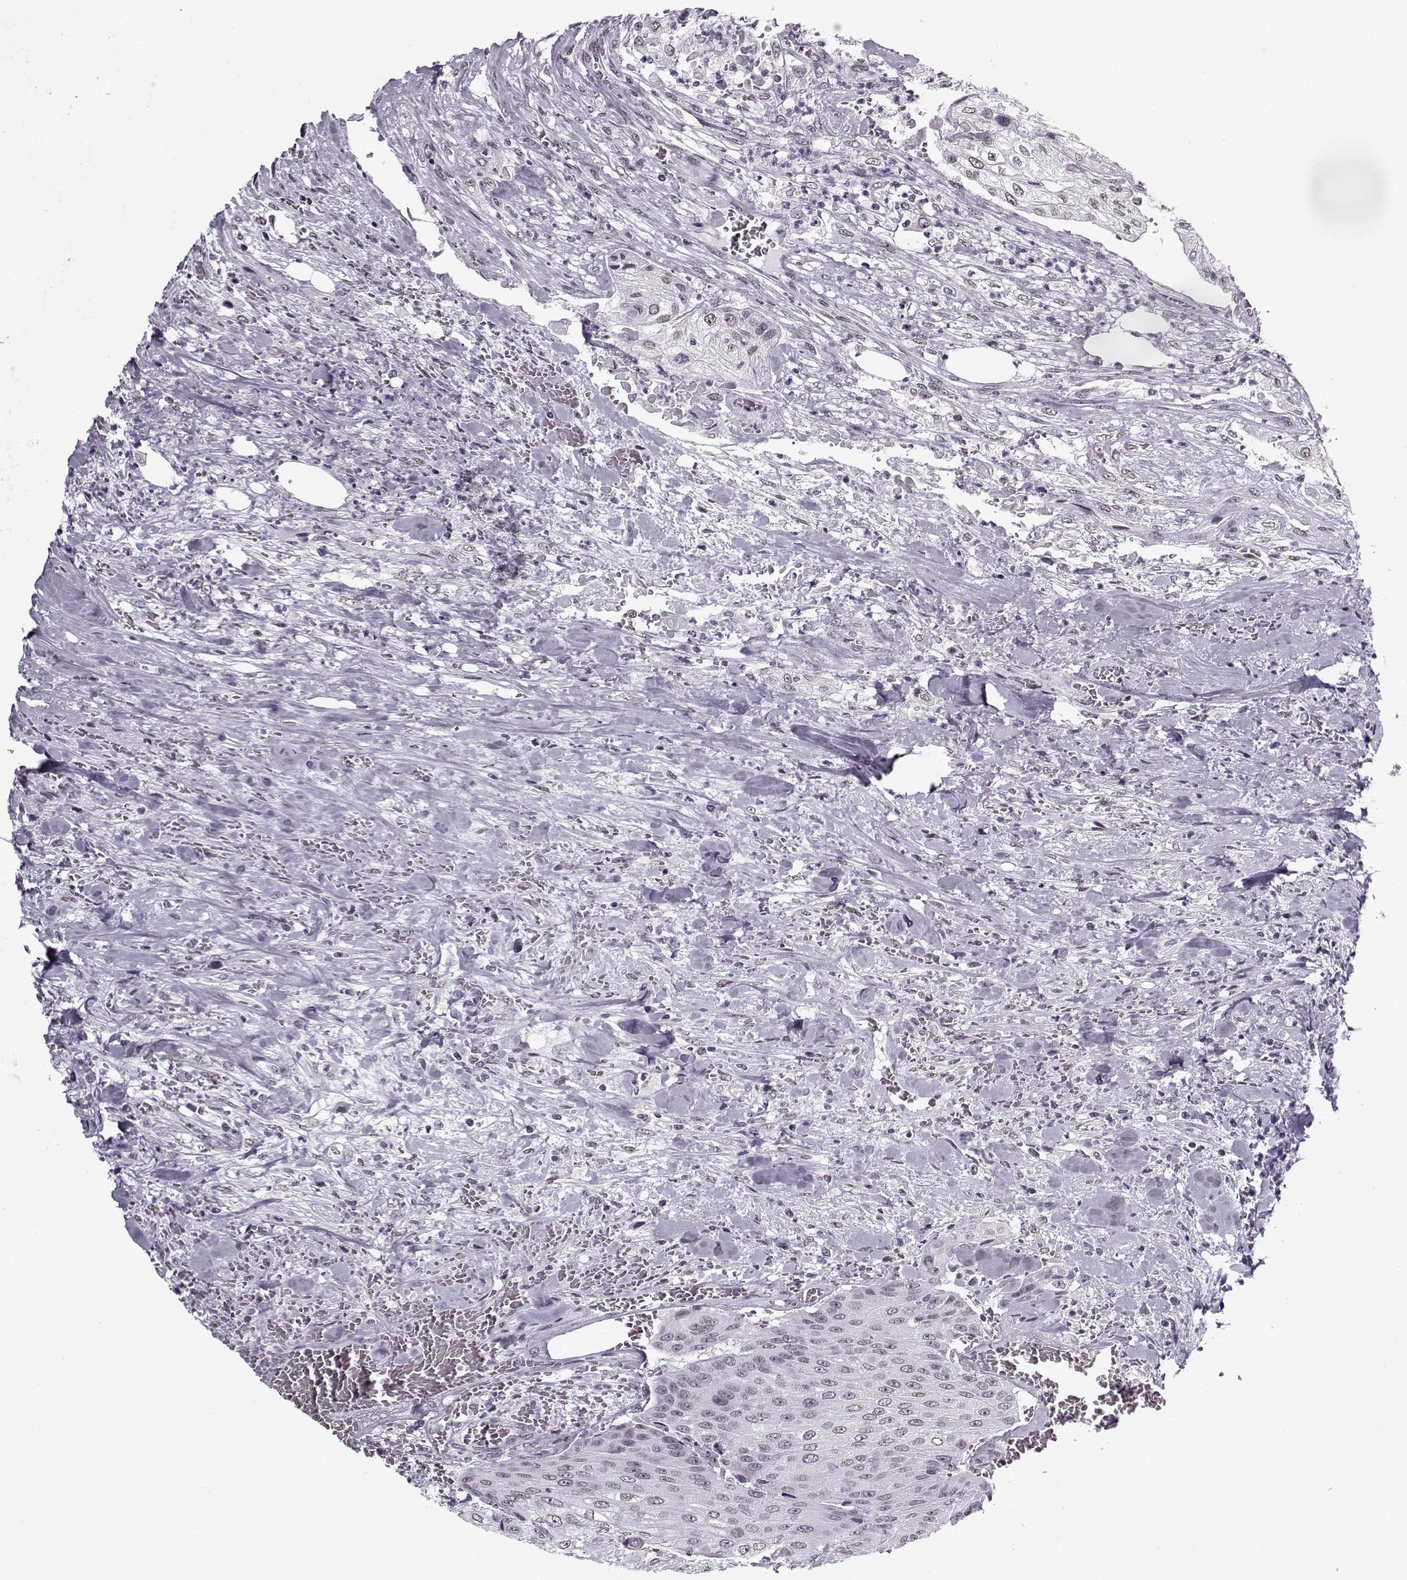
{"staining": {"intensity": "negative", "quantity": "none", "location": "none"}, "tissue": "urothelial cancer", "cell_type": "Tumor cells", "image_type": "cancer", "snomed": [{"axis": "morphology", "description": "Urothelial carcinoma, High grade"}, {"axis": "topography", "description": "Urinary bladder"}], "caption": "A photomicrograph of human urothelial cancer is negative for staining in tumor cells. Brightfield microscopy of immunohistochemistry (IHC) stained with DAB (brown) and hematoxylin (blue), captured at high magnification.", "gene": "PRMT8", "patient": {"sex": "male", "age": 62}}